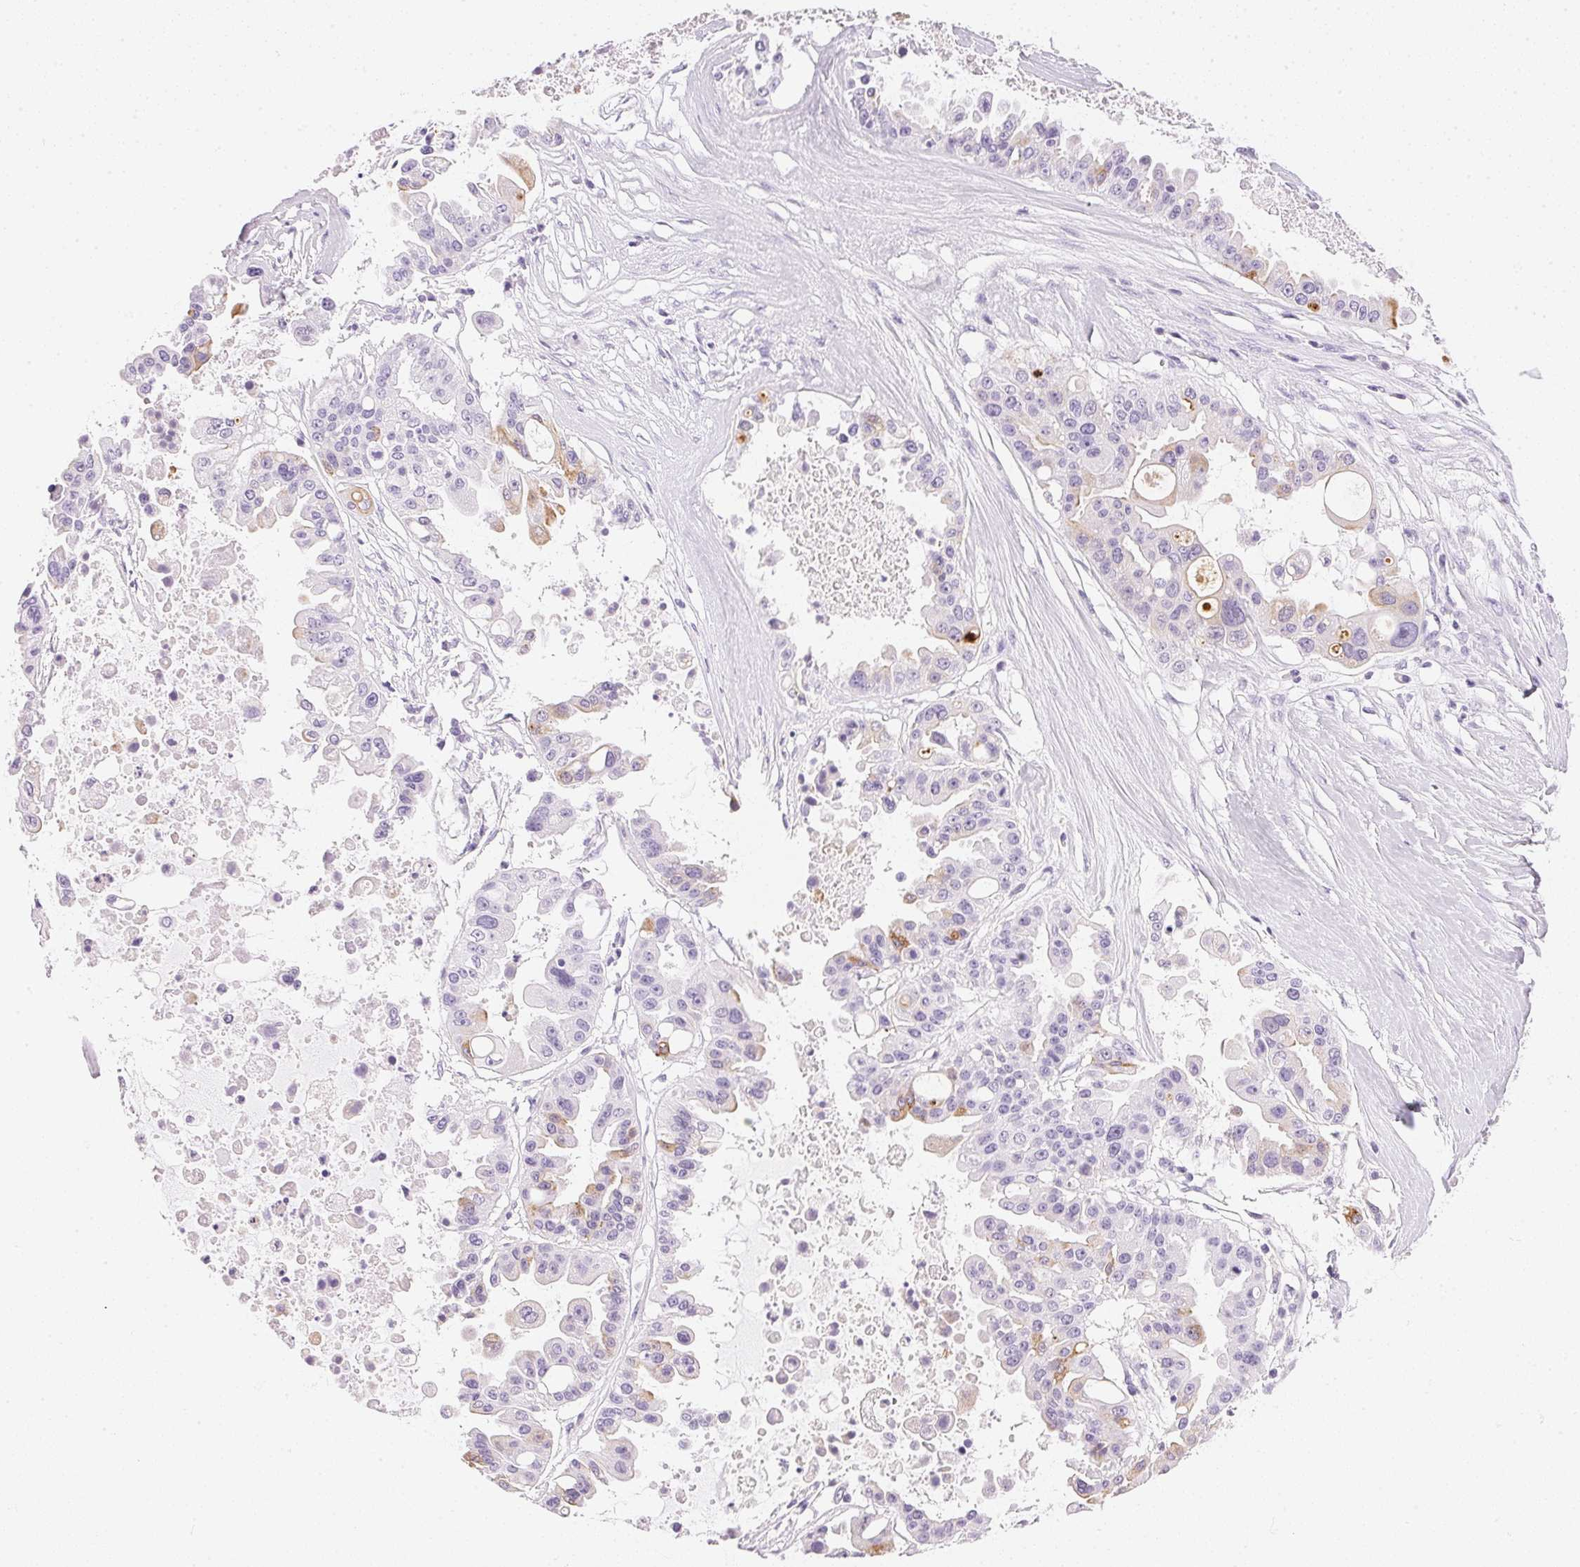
{"staining": {"intensity": "weak", "quantity": "<25%", "location": "cytoplasmic/membranous"}, "tissue": "ovarian cancer", "cell_type": "Tumor cells", "image_type": "cancer", "snomed": [{"axis": "morphology", "description": "Cystadenocarcinoma, serous, NOS"}, {"axis": "topography", "description": "Ovary"}], "caption": "IHC image of neoplastic tissue: human ovarian cancer (serous cystadenocarcinoma) stained with DAB demonstrates no significant protein staining in tumor cells.", "gene": "IGFBP1", "patient": {"sex": "female", "age": 56}}